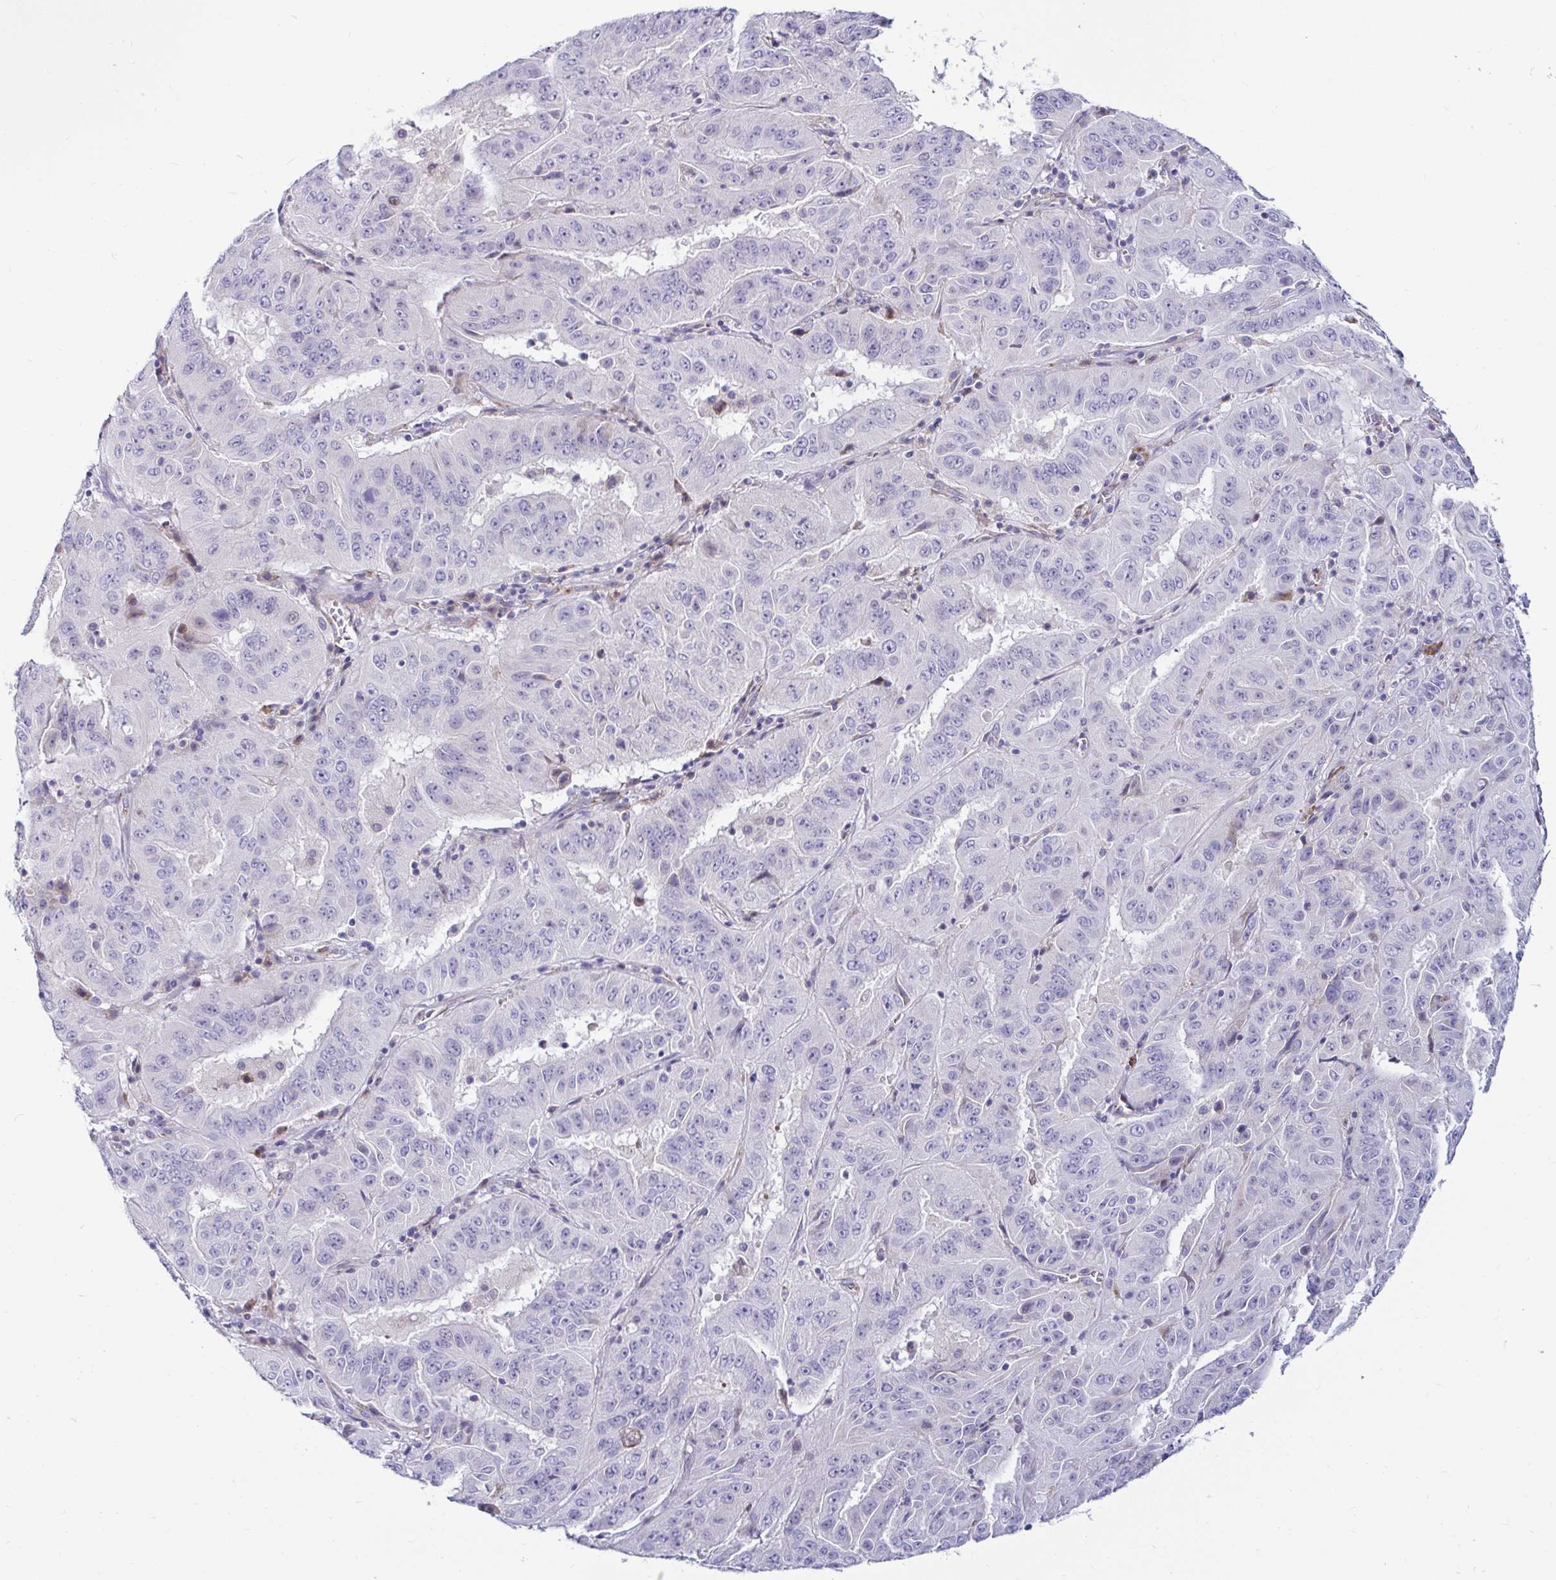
{"staining": {"intensity": "negative", "quantity": "none", "location": "none"}, "tissue": "pancreatic cancer", "cell_type": "Tumor cells", "image_type": "cancer", "snomed": [{"axis": "morphology", "description": "Adenocarcinoma, NOS"}, {"axis": "topography", "description": "Pancreas"}], "caption": "Immunohistochemistry image of human adenocarcinoma (pancreatic) stained for a protein (brown), which displays no expression in tumor cells. (Immunohistochemistry, brightfield microscopy, high magnification).", "gene": "TFPI2", "patient": {"sex": "male", "age": 63}}